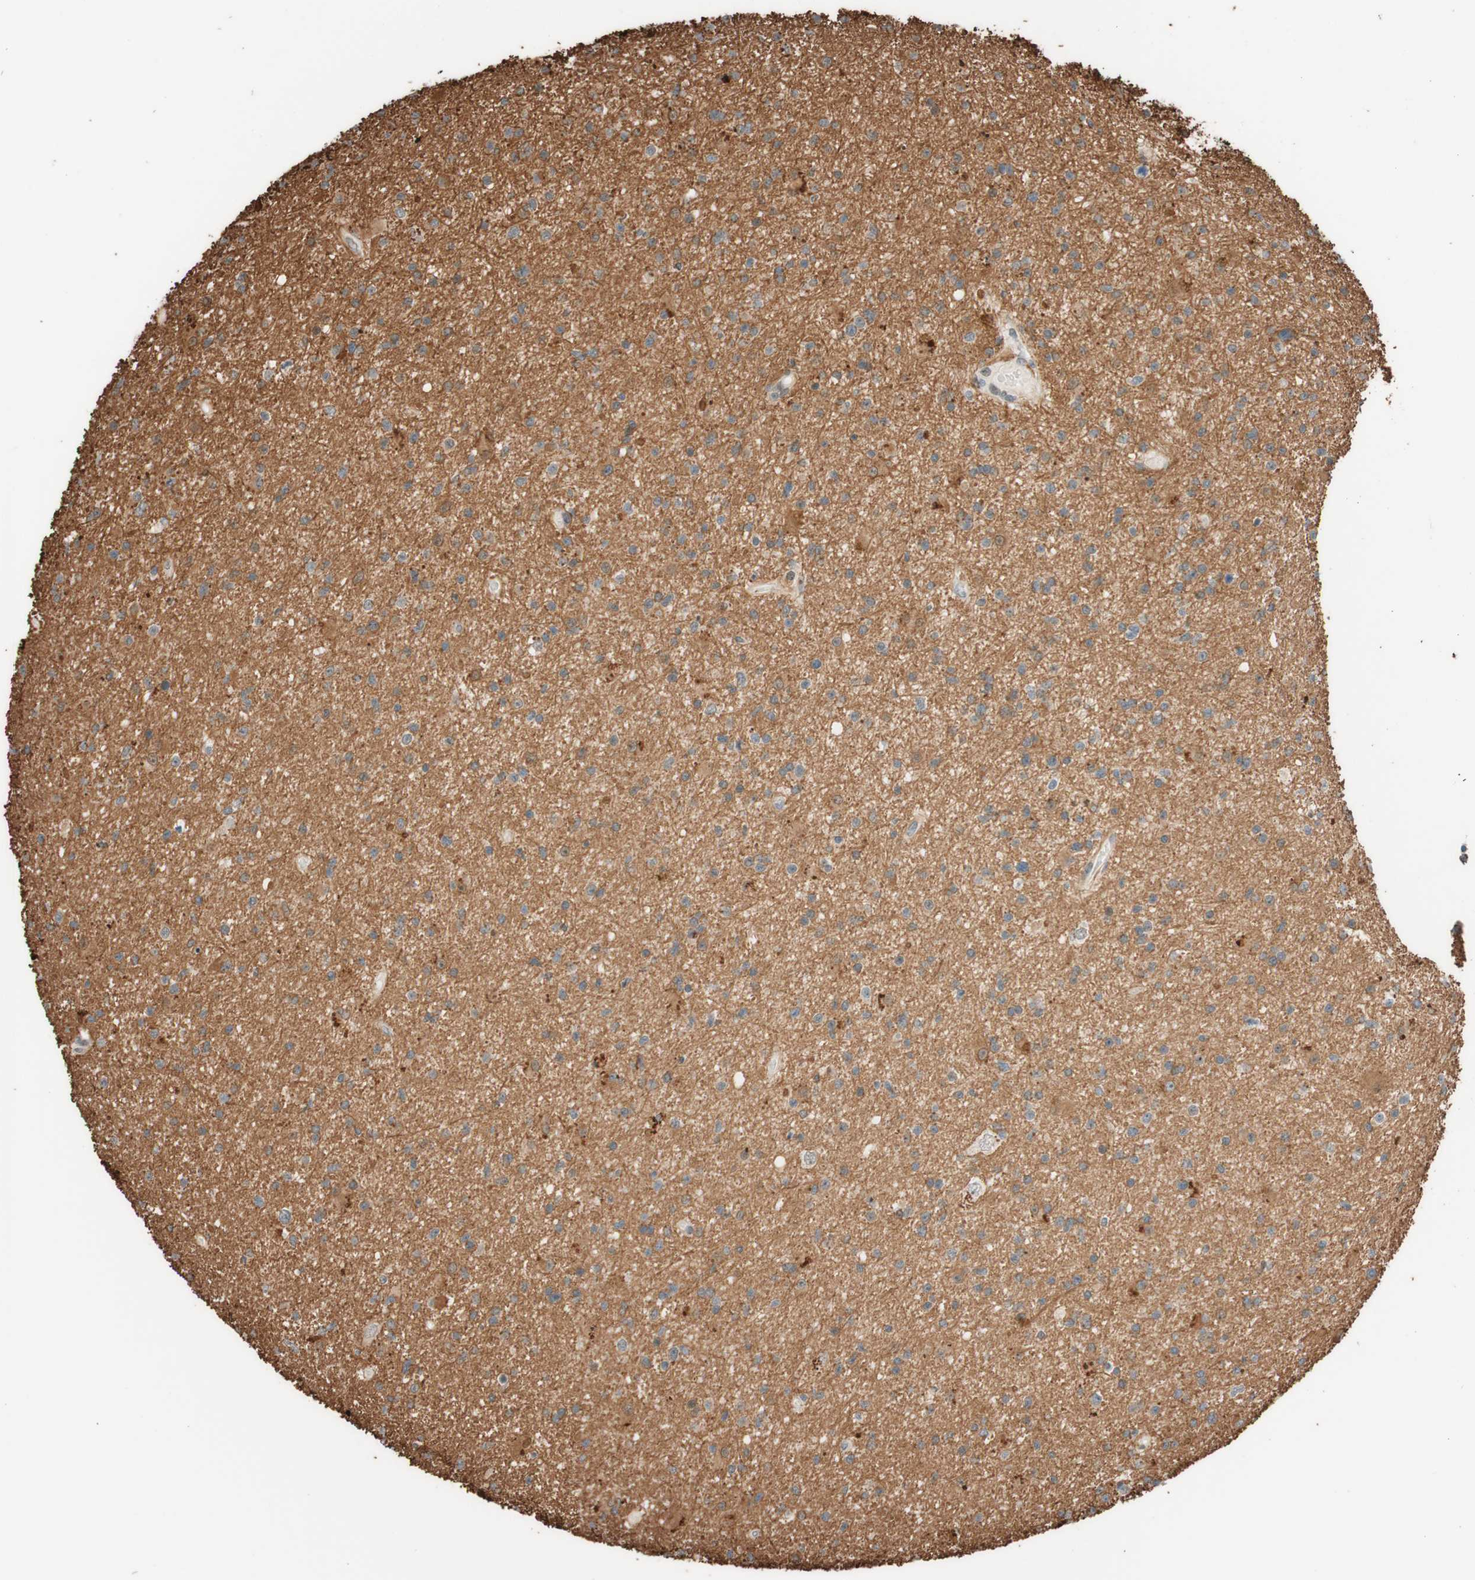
{"staining": {"intensity": "moderate", "quantity": "<25%", "location": "cytoplasmic/membranous"}, "tissue": "glioma", "cell_type": "Tumor cells", "image_type": "cancer", "snomed": [{"axis": "morphology", "description": "Glioma, malignant, High grade"}, {"axis": "topography", "description": "Brain"}], "caption": "Protein staining of malignant glioma (high-grade) tissue displays moderate cytoplasmic/membranous staining in about <25% of tumor cells.", "gene": "CCNC", "patient": {"sex": "male", "age": 33}}